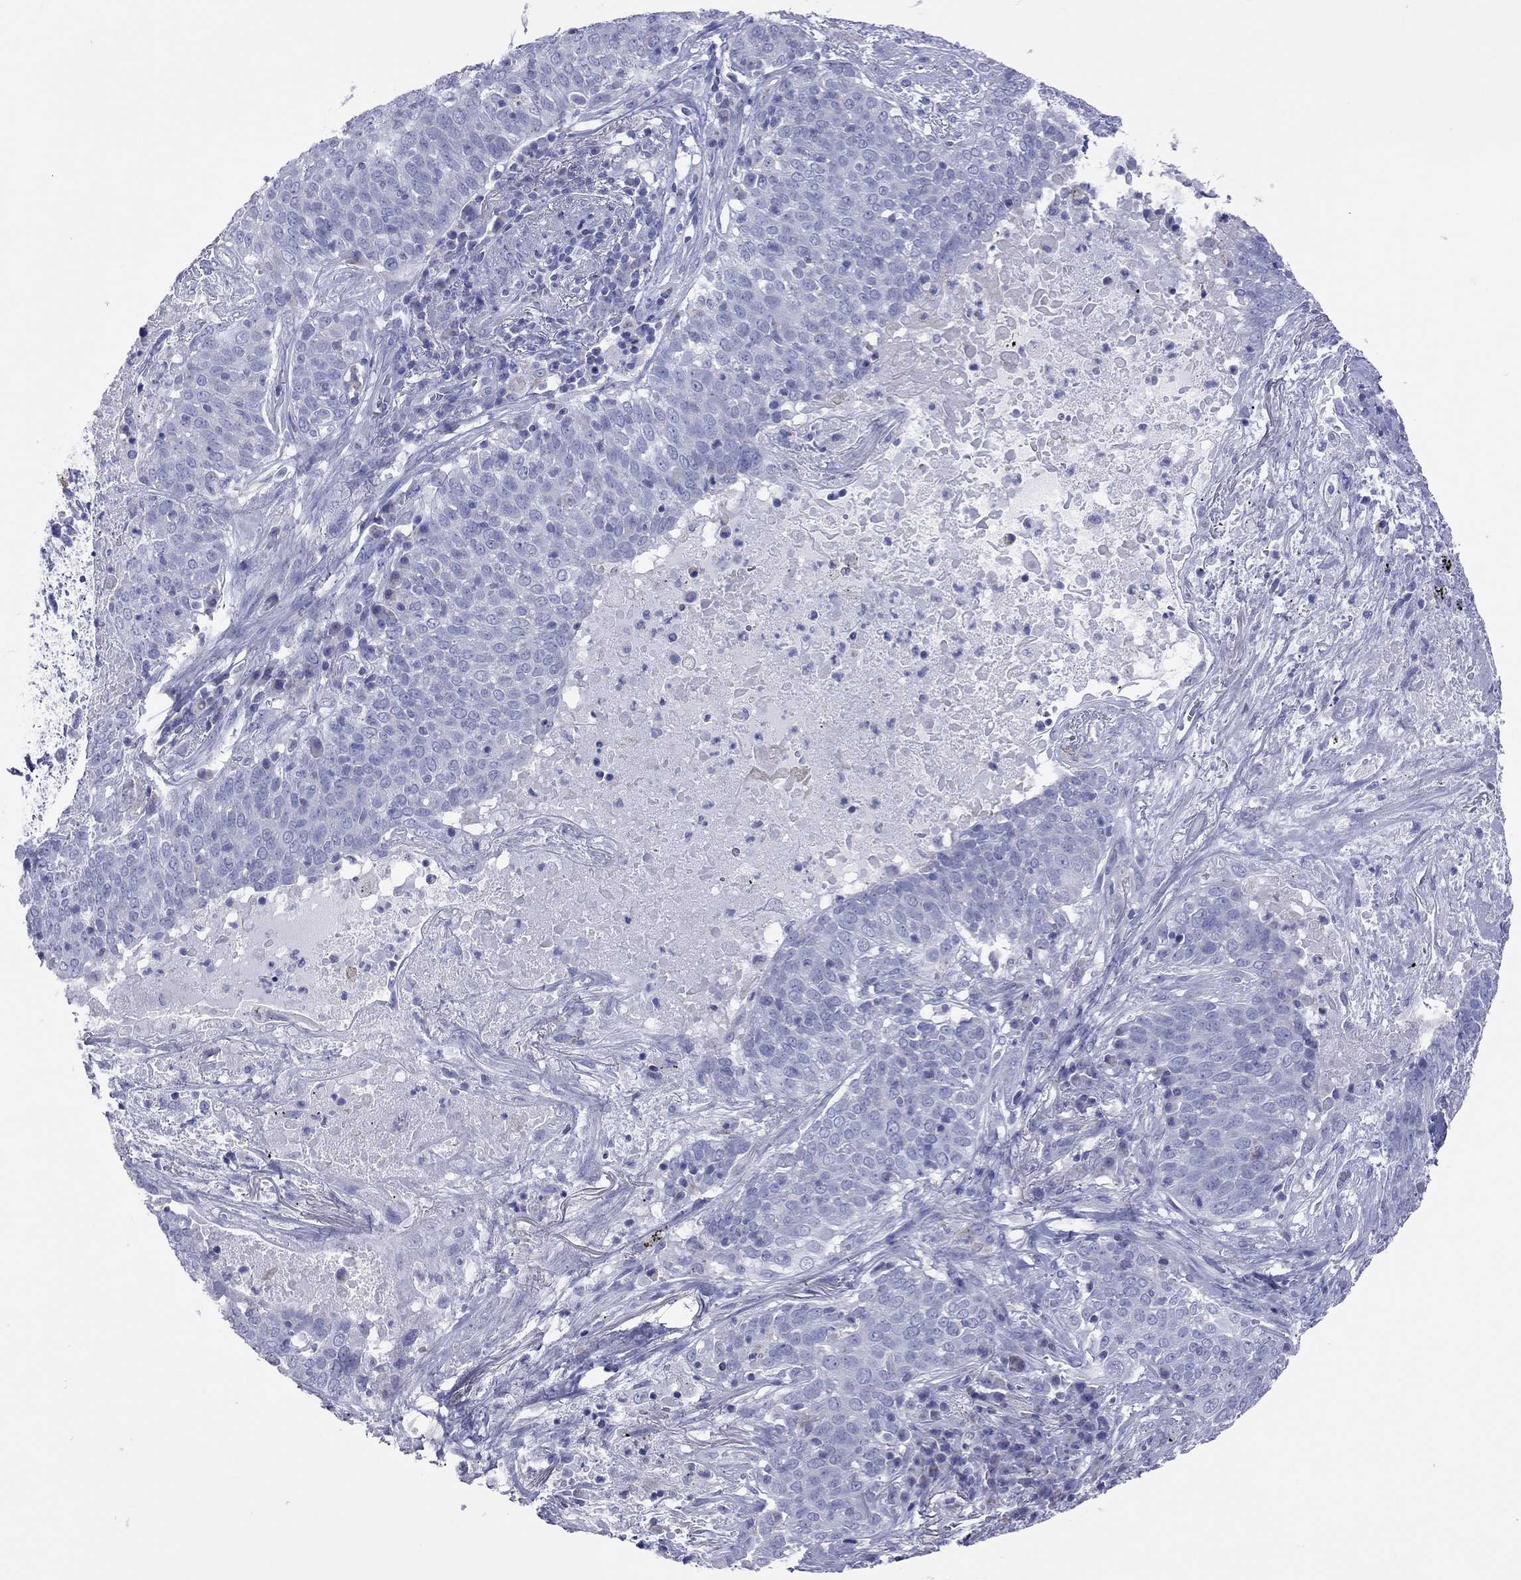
{"staining": {"intensity": "negative", "quantity": "none", "location": "none"}, "tissue": "lung cancer", "cell_type": "Tumor cells", "image_type": "cancer", "snomed": [{"axis": "morphology", "description": "Squamous cell carcinoma, NOS"}, {"axis": "topography", "description": "Lung"}], "caption": "This is a photomicrograph of immunohistochemistry (IHC) staining of lung squamous cell carcinoma, which shows no expression in tumor cells.", "gene": "VSIG10", "patient": {"sex": "male", "age": 82}}